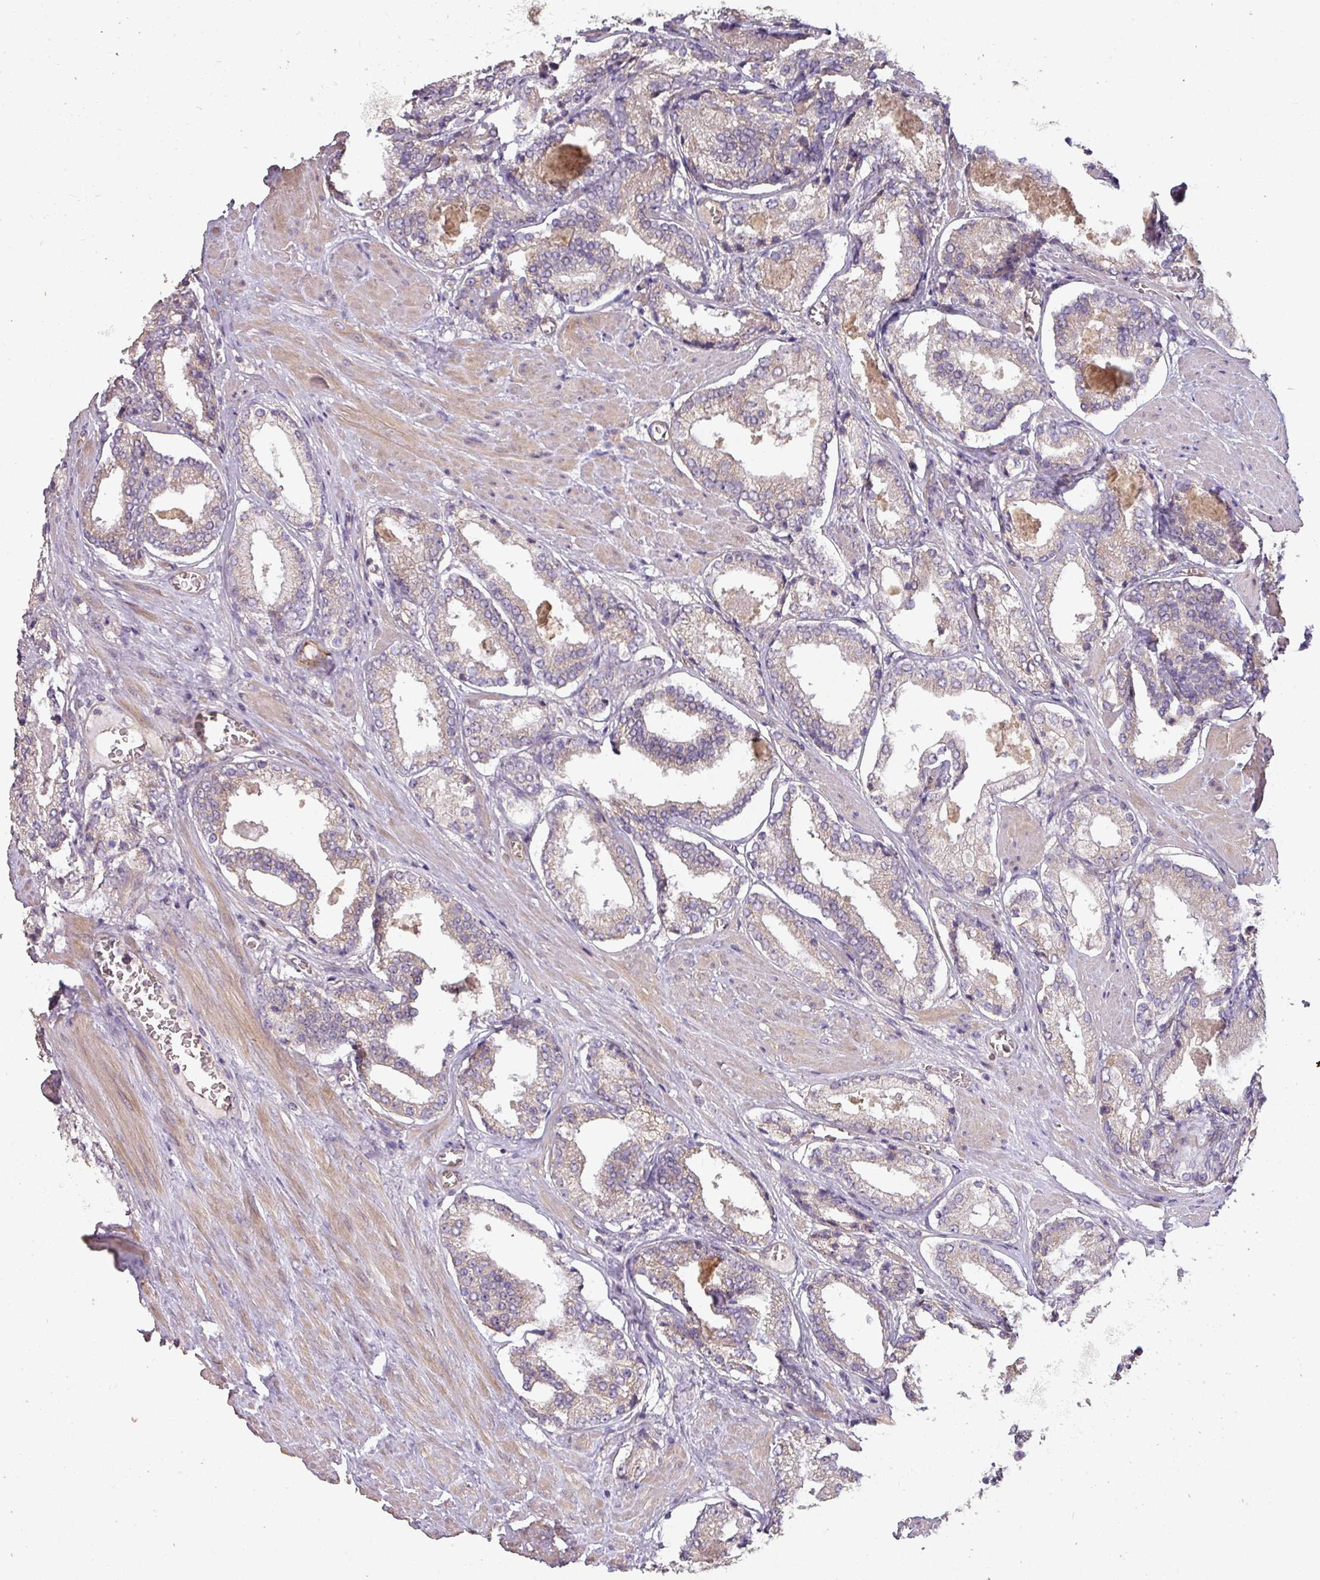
{"staining": {"intensity": "negative", "quantity": "none", "location": "none"}, "tissue": "prostate cancer", "cell_type": "Tumor cells", "image_type": "cancer", "snomed": [{"axis": "morphology", "description": "Adenocarcinoma, Low grade"}, {"axis": "topography", "description": "Prostate"}], "caption": "This image is of adenocarcinoma (low-grade) (prostate) stained with immunohistochemistry (IHC) to label a protein in brown with the nuclei are counter-stained blue. There is no staining in tumor cells. (Stains: DAB (3,3'-diaminobenzidine) IHC with hematoxylin counter stain, Microscopy: brightfield microscopy at high magnification).", "gene": "PCDH1", "patient": {"sex": "male", "age": 54}}